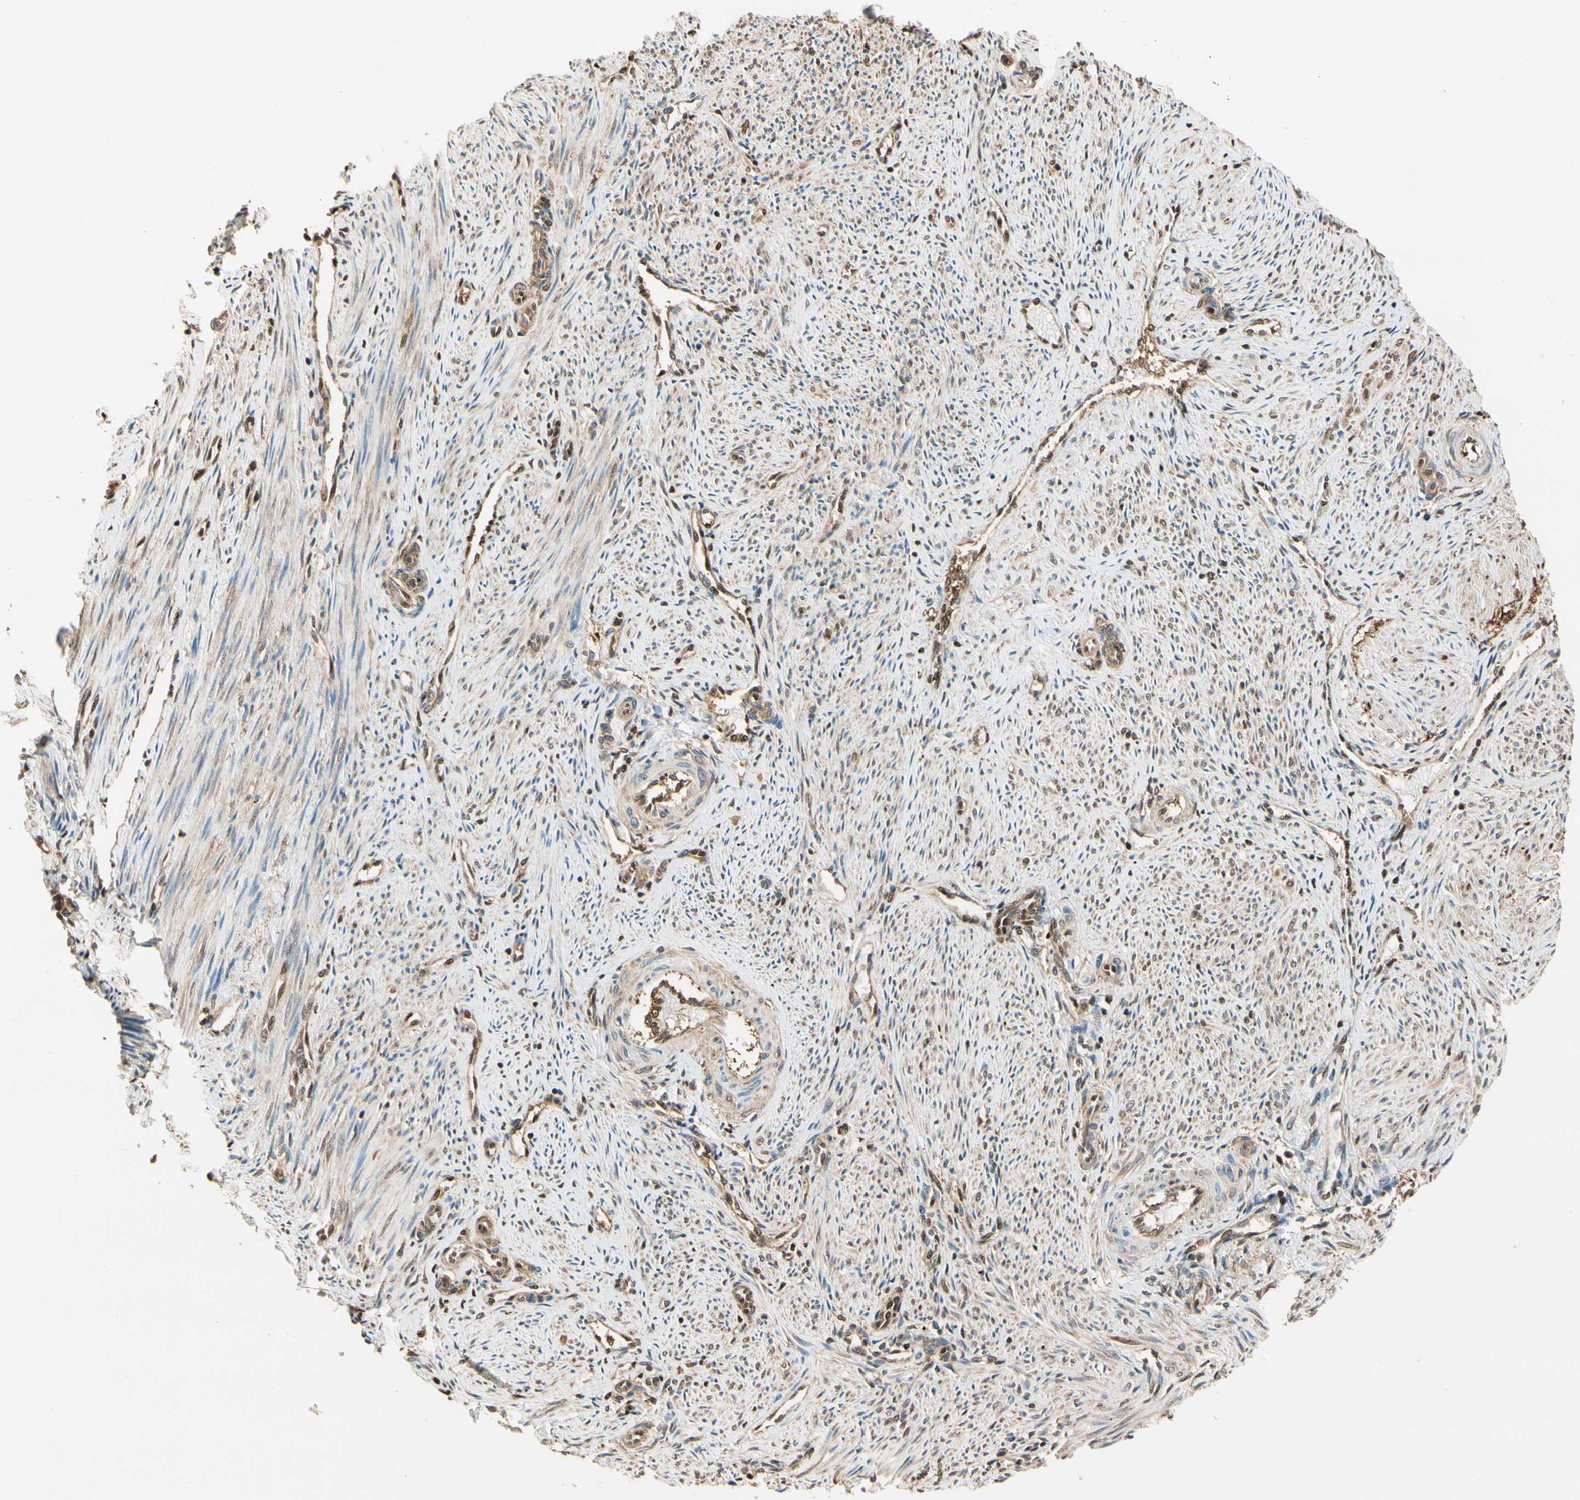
{"staining": {"intensity": "moderate", "quantity": ">75%", "location": "cytoplasmic/membranous,nuclear"}, "tissue": "endometrium", "cell_type": "Cells in endometrial stroma", "image_type": "normal", "snomed": [{"axis": "morphology", "description": "Normal tissue, NOS"}, {"axis": "topography", "description": "Endometrium"}], "caption": "This micrograph demonstrates immunohistochemistry (IHC) staining of unremarkable human endometrium, with medium moderate cytoplasmic/membranous,nuclear positivity in about >75% of cells in endometrial stroma.", "gene": "PNCK", "patient": {"sex": "female", "age": 42}}